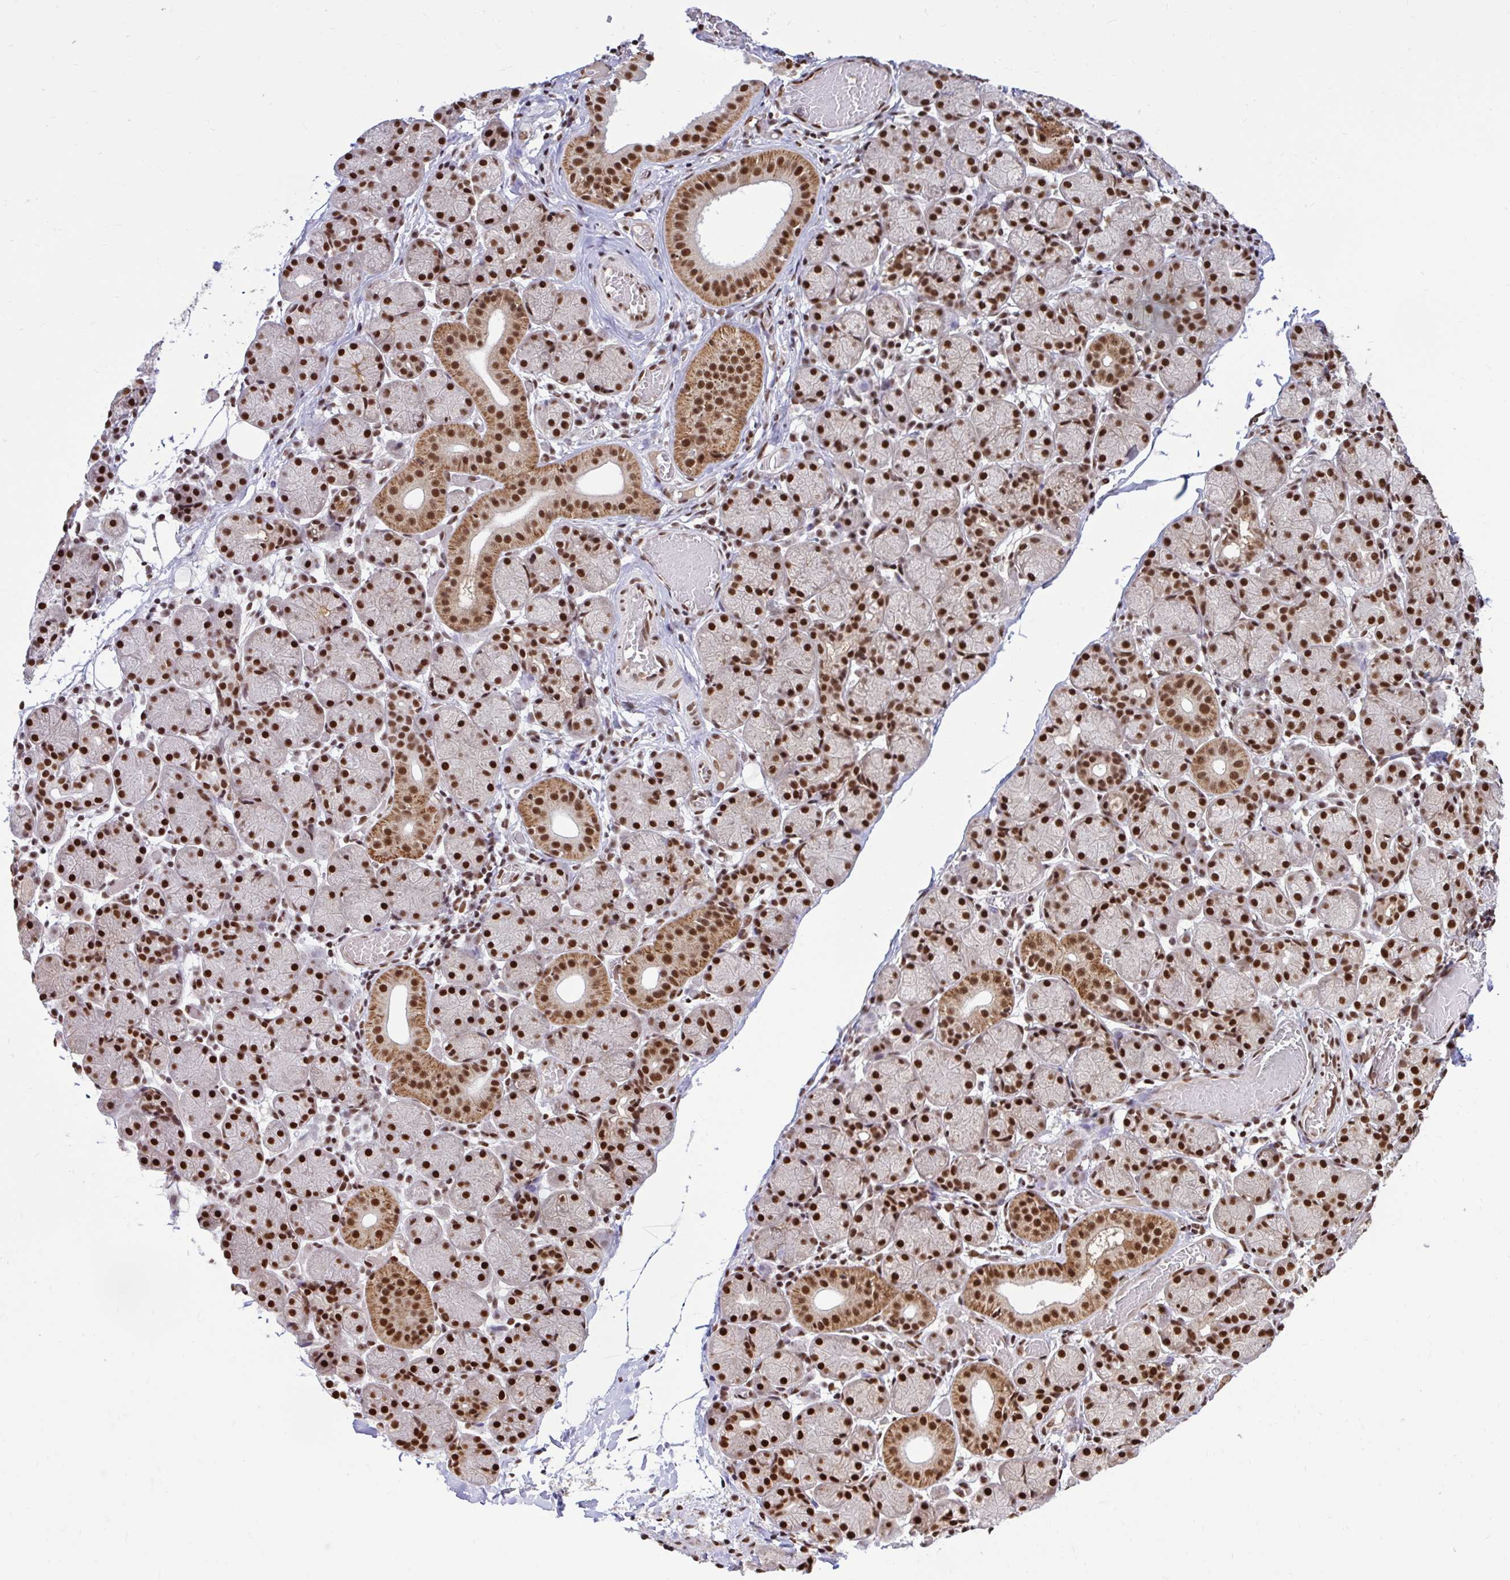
{"staining": {"intensity": "strong", "quantity": ">75%", "location": "cytoplasmic/membranous,nuclear"}, "tissue": "salivary gland", "cell_type": "Glandular cells", "image_type": "normal", "snomed": [{"axis": "morphology", "description": "Normal tissue, NOS"}, {"axis": "topography", "description": "Salivary gland"}], "caption": "DAB (3,3'-diaminobenzidine) immunohistochemical staining of benign salivary gland displays strong cytoplasmic/membranous,nuclear protein expression in about >75% of glandular cells. (DAB = brown stain, brightfield microscopy at high magnification).", "gene": "ABCA9", "patient": {"sex": "female", "age": 24}}